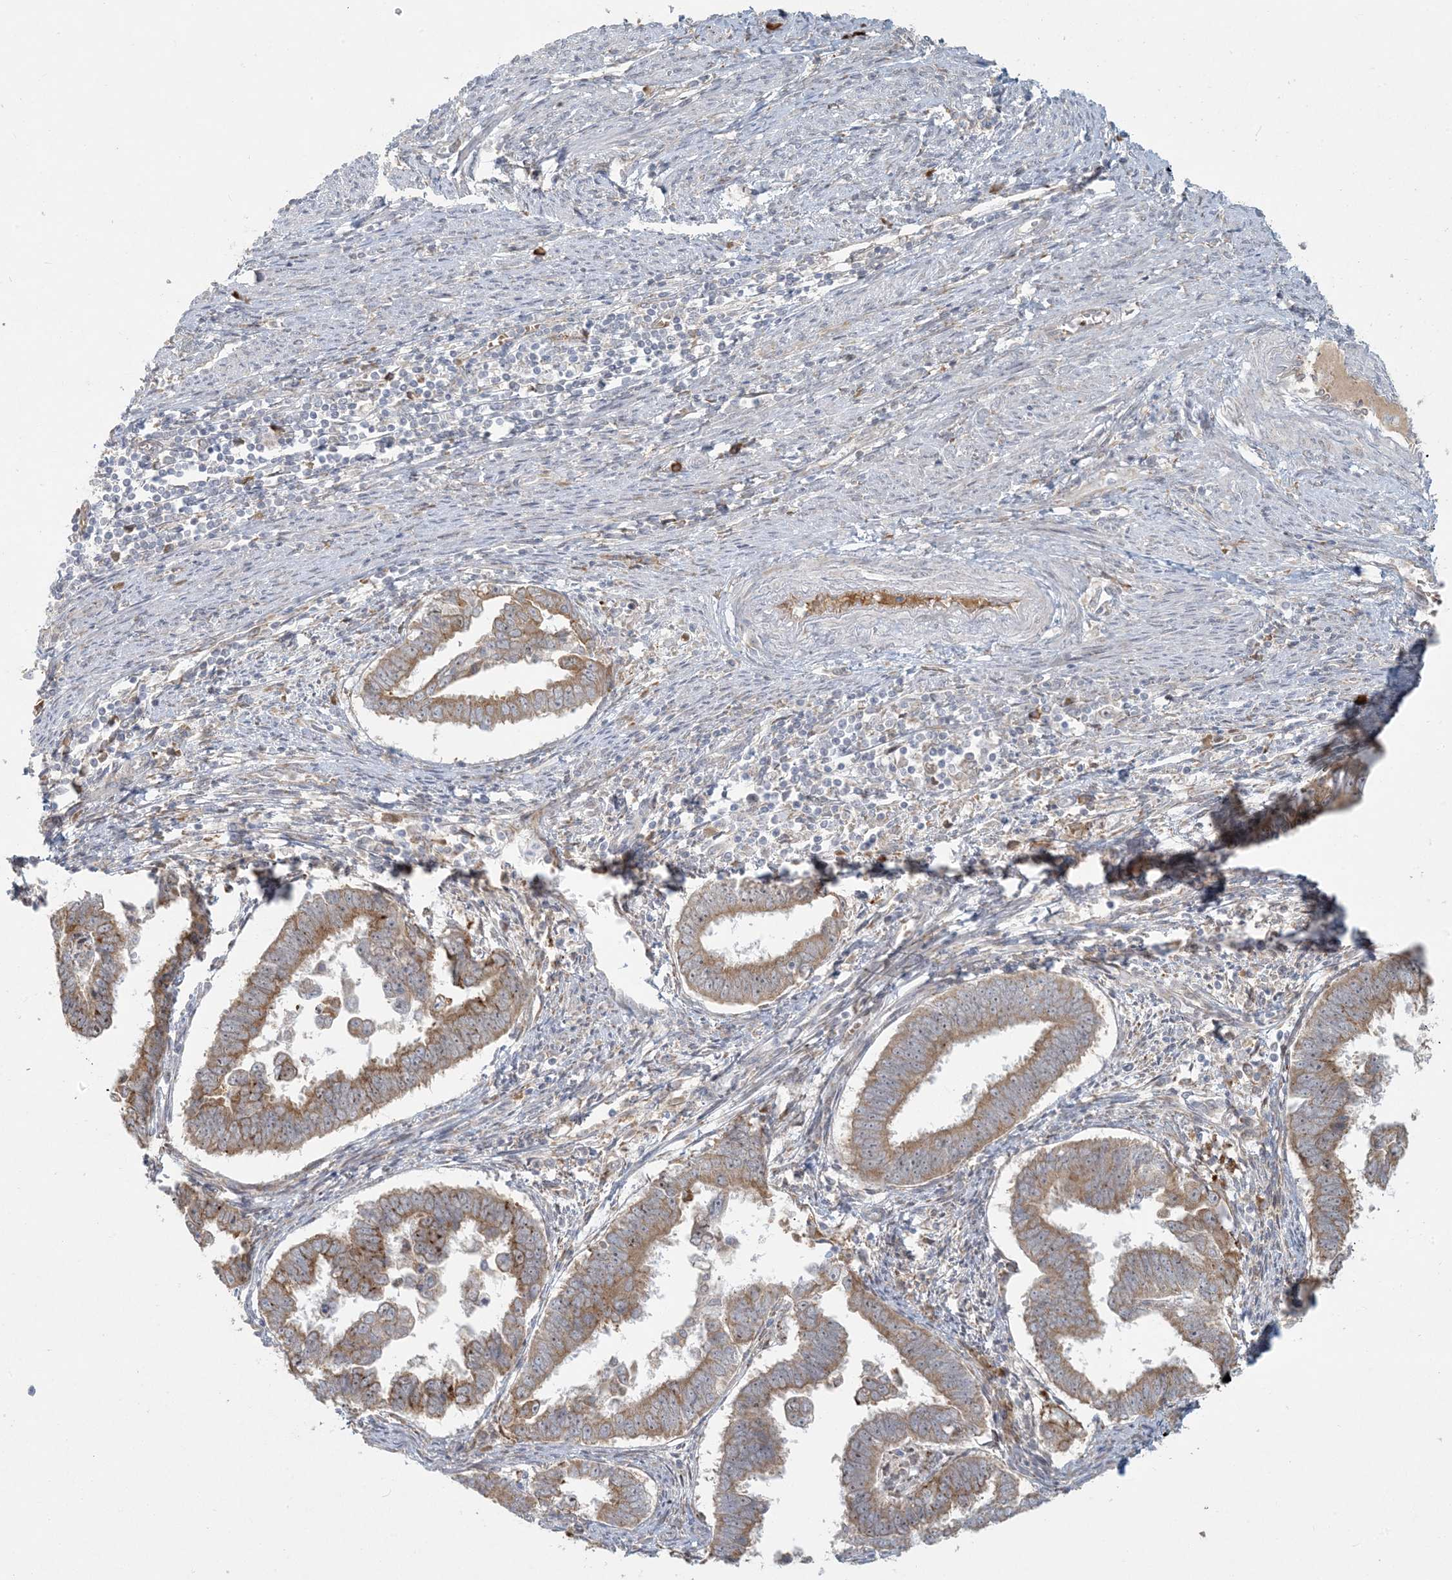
{"staining": {"intensity": "moderate", "quantity": ">75%", "location": "cytoplasmic/membranous"}, "tissue": "endometrial cancer", "cell_type": "Tumor cells", "image_type": "cancer", "snomed": [{"axis": "morphology", "description": "Adenocarcinoma, NOS"}, {"axis": "topography", "description": "Endometrium"}], "caption": "An IHC image of tumor tissue is shown. Protein staining in brown shows moderate cytoplasmic/membranous positivity in endometrial cancer within tumor cells.", "gene": "HACL1", "patient": {"sex": "female", "age": 75}}